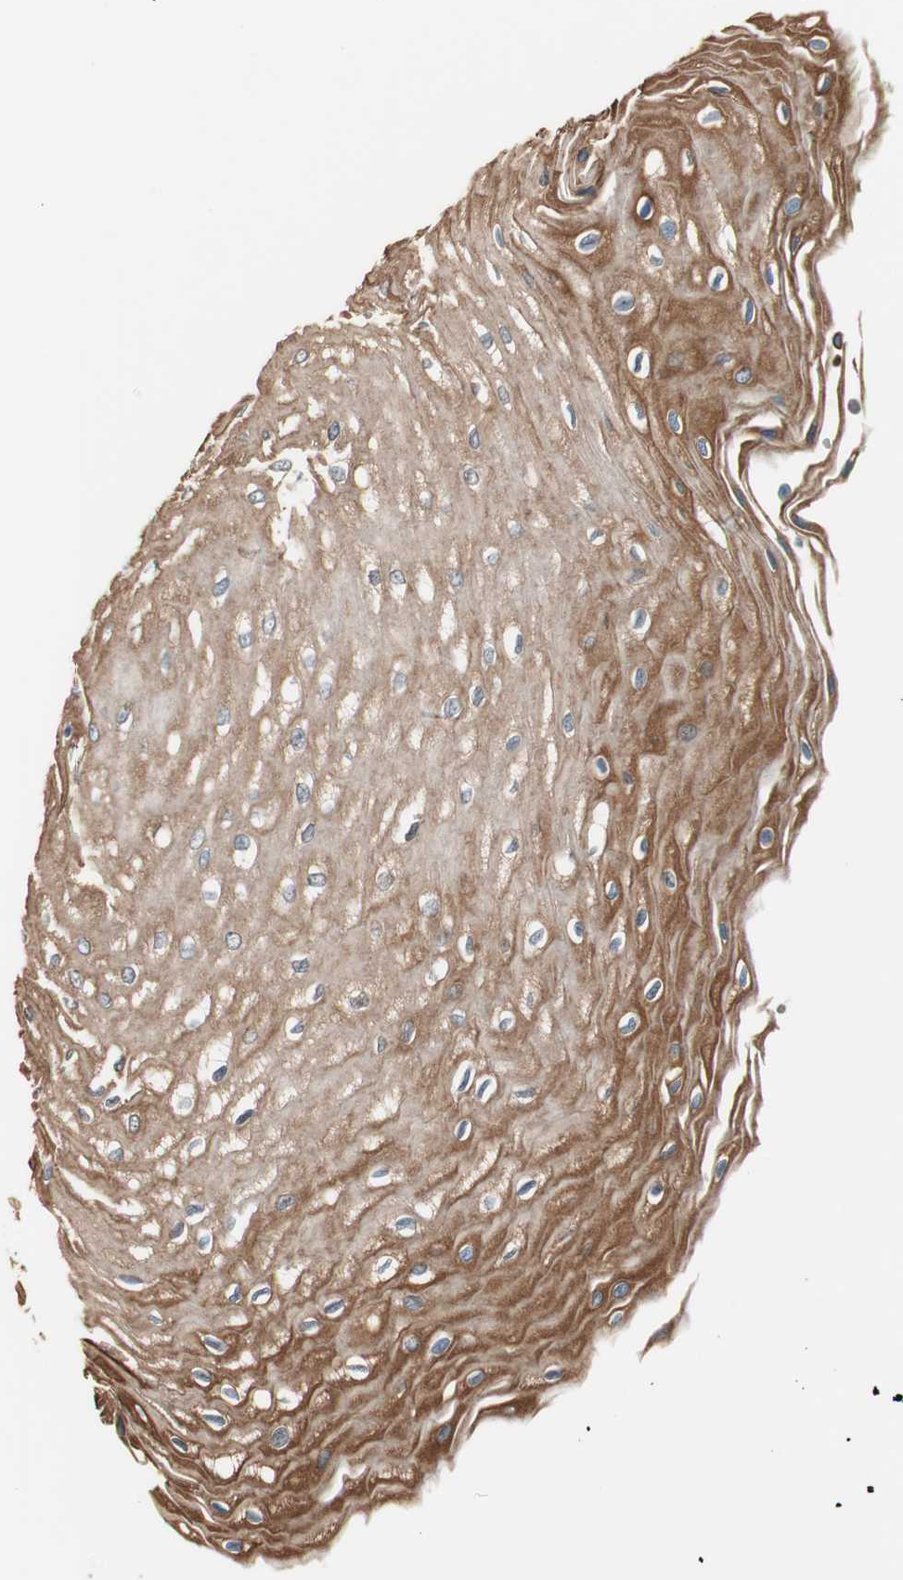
{"staining": {"intensity": "strong", "quantity": "25%-75%", "location": "cytoplasmic/membranous"}, "tissue": "esophagus", "cell_type": "Squamous epithelial cells", "image_type": "normal", "snomed": [{"axis": "morphology", "description": "Normal tissue, NOS"}, {"axis": "morphology", "description": "Squamous cell carcinoma, NOS"}, {"axis": "topography", "description": "Esophagus"}], "caption": "A brown stain shows strong cytoplasmic/membranous staining of a protein in squamous epithelial cells of benign human esophagus.", "gene": "FADS2", "patient": {"sex": "male", "age": 65}}